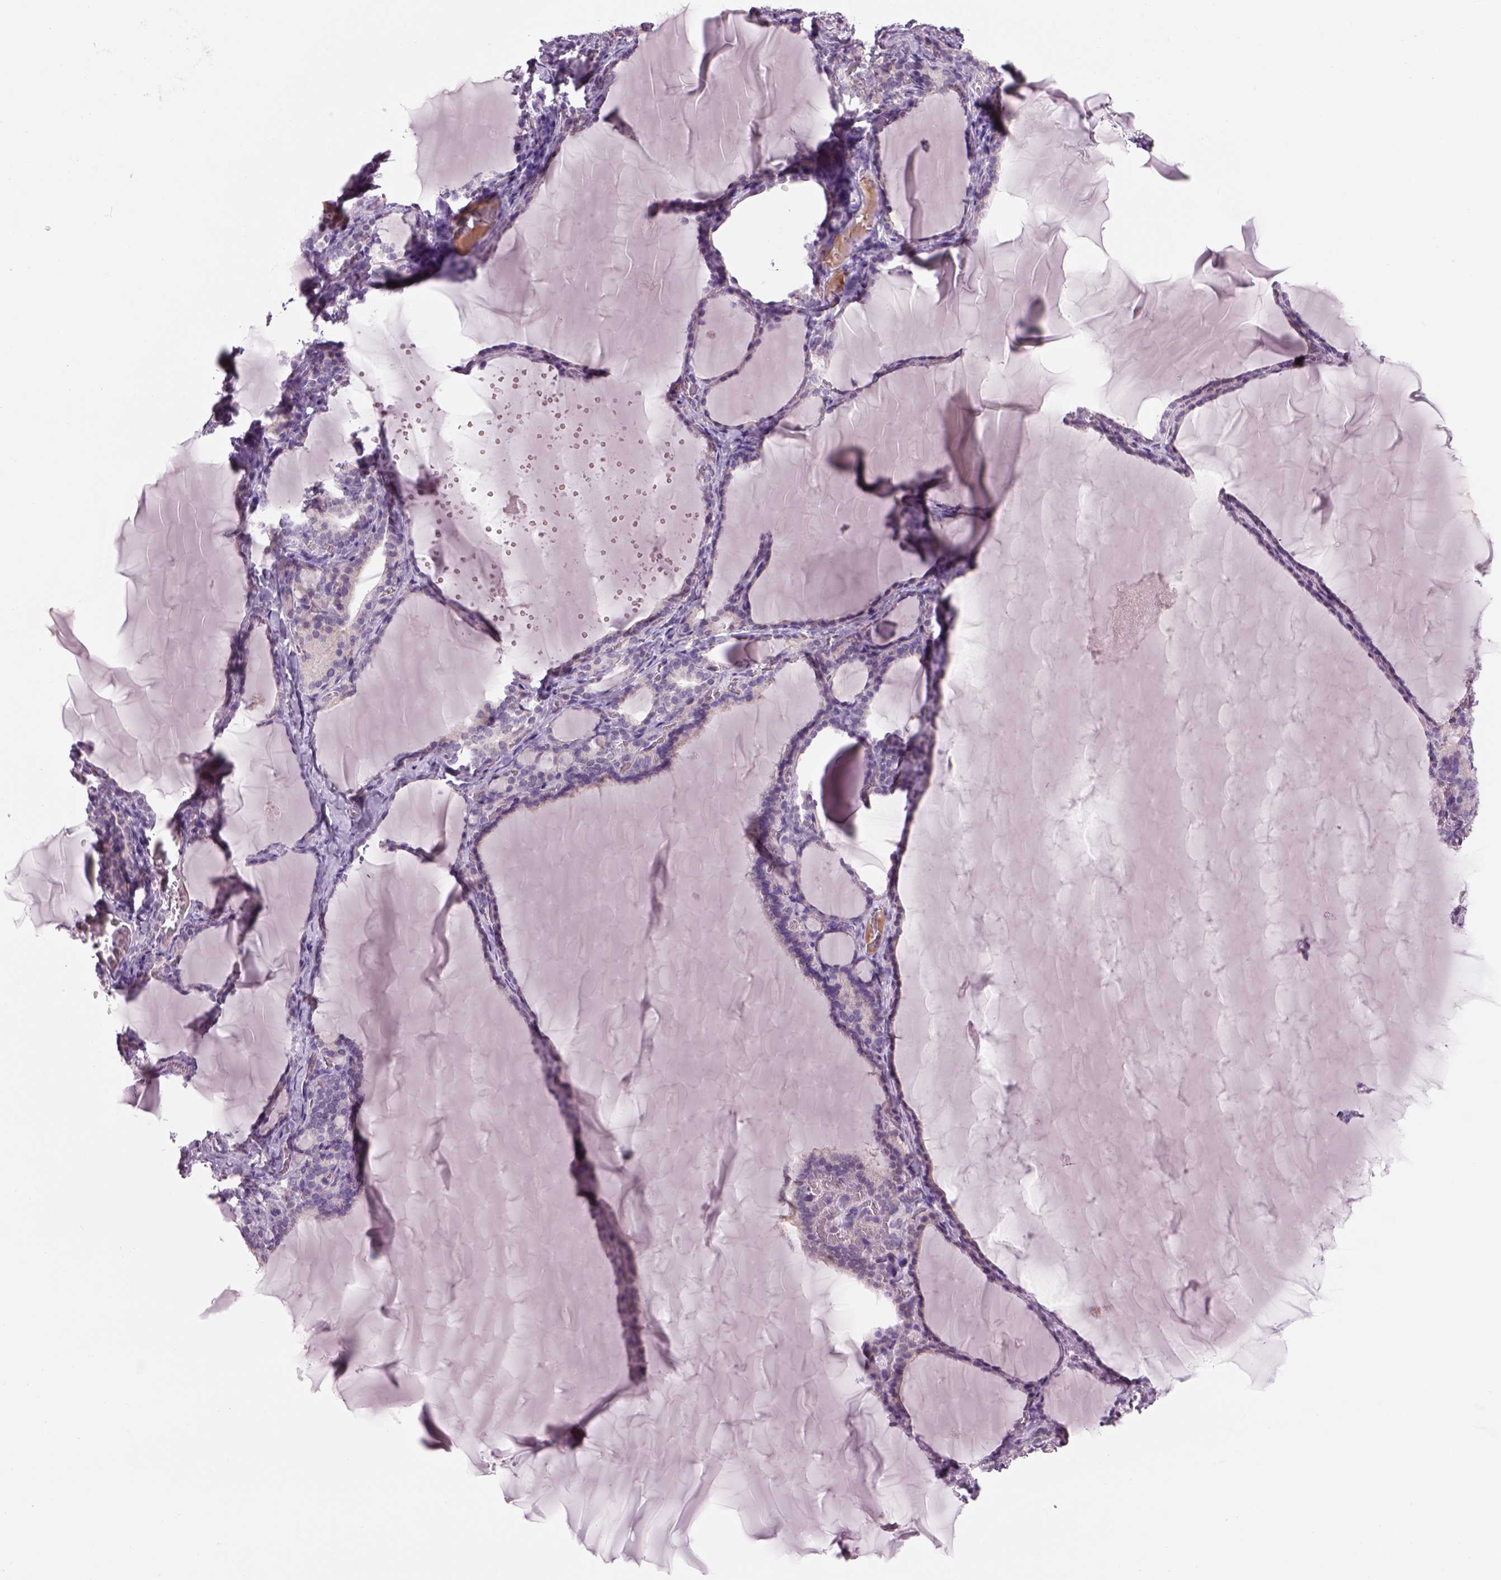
{"staining": {"intensity": "negative", "quantity": "none", "location": "none"}, "tissue": "thyroid gland", "cell_type": "Glandular cells", "image_type": "normal", "snomed": [{"axis": "morphology", "description": "Normal tissue, NOS"}, {"axis": "morphology", "description": "Hyperplasia, NOS"}, {"axis": "topography", "description": "Thyroid gland"}], "caption": "The IHC histopathology image has no significant expression in glandular cells of thyroid gland.", "gene": "MDH1B", "patient": {"sex": "female", "age": 27}}